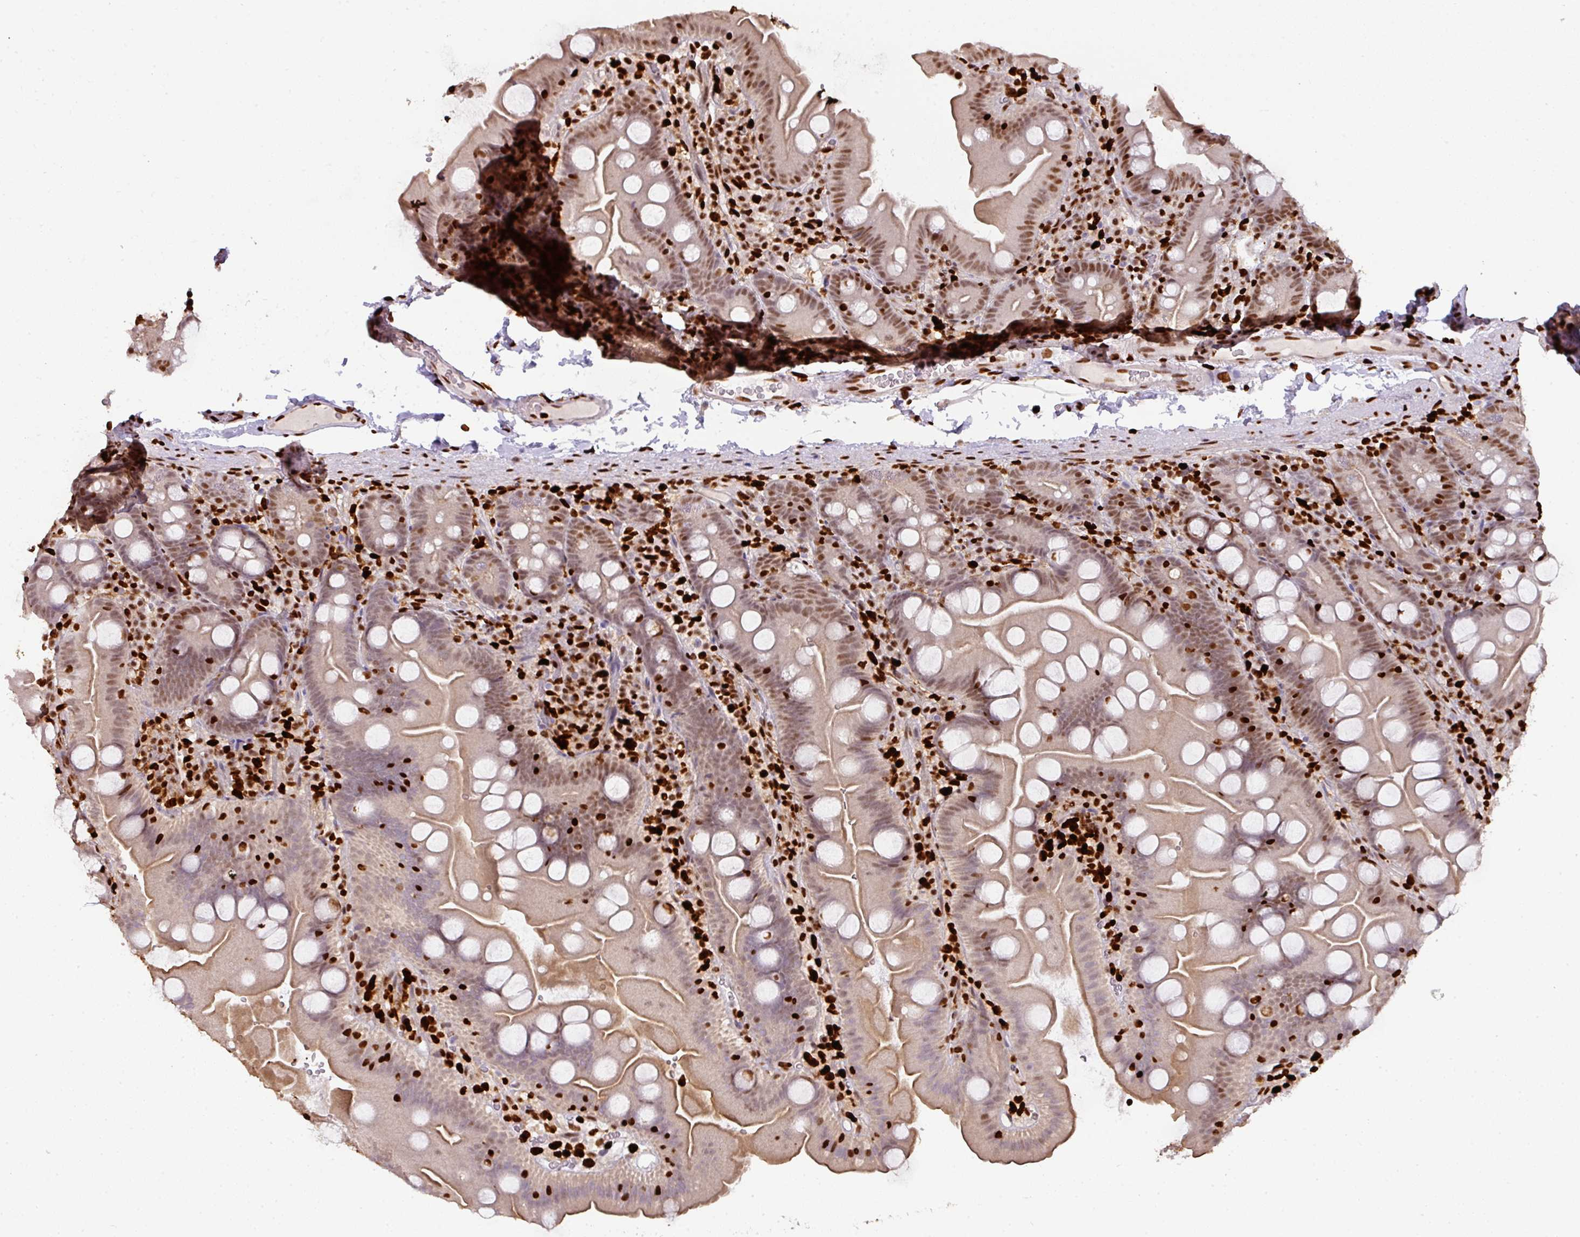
{"staining": {"intensity": "moderate", "quantity": "25%-75%", "location": "nuclear"}, "tissue": "small intestine", "cell_type": "Glandular cells", "image_type": "normal", "snomed": [{"axis": "morphology", "description": "Normal tissue, NOS"}, {"axis": "topography", "description": "Small intestine"}], "caption": "This histopathology image reveals IHC staining of unremarkable small intestine, with medium moderate nuclear expression in approximately 25%-75% of glandular cells.", "gene": "SAMHD1", "patient": {"sex": "female", "age": 68}}